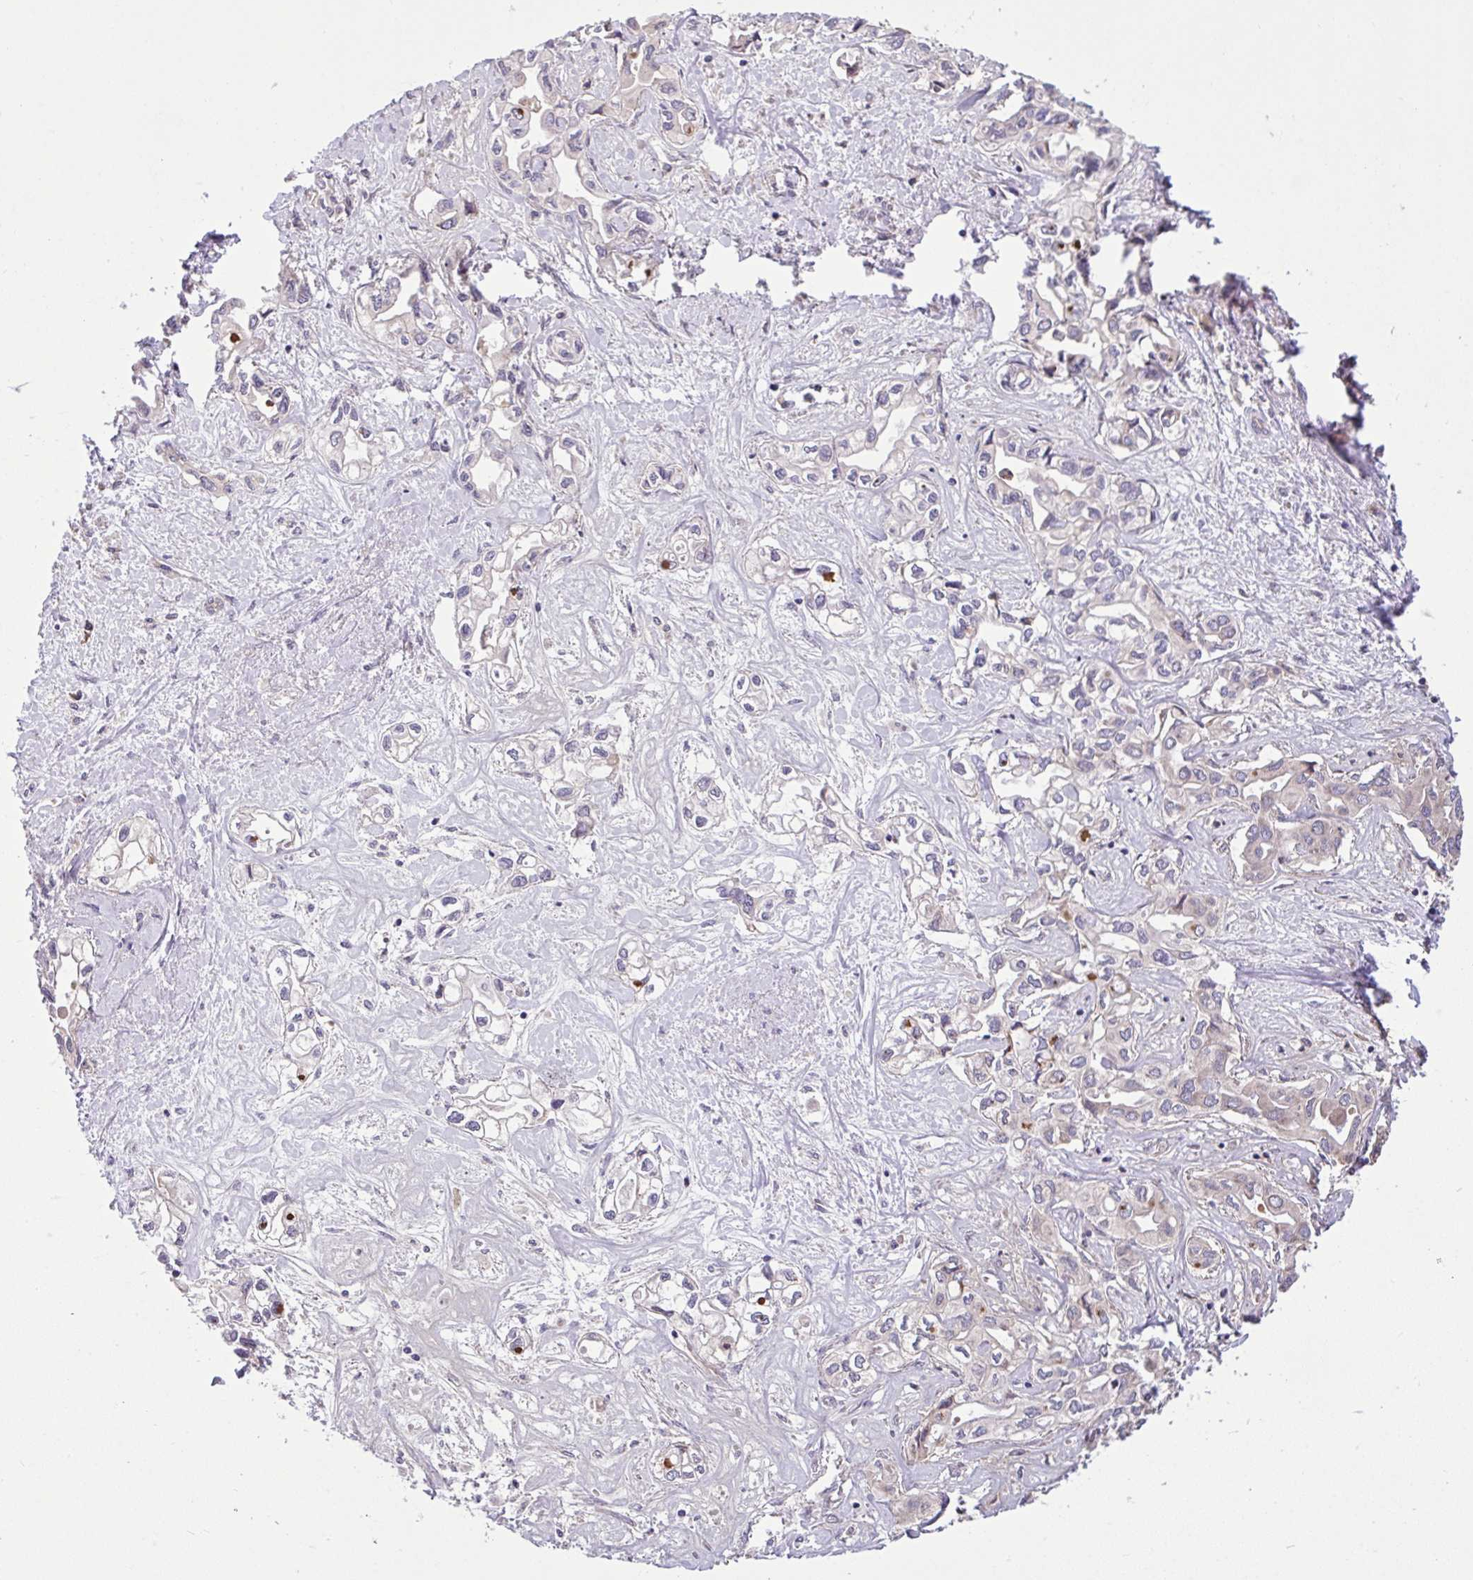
{"staining": {"intensity": "negative", "quantity": "none", "location": "none"}, "tissue": "liver cancer", "cell_type": "Tumor cells", "image_type": "cancer", "snomed": [{"axis": "morphology", "description": "Cholangiocarcinoma"}, {"axis": "topography", "description": "Liver"}], "caption": "Immunohistochemistry of human liver cancer reveals no staining in tumor cells. The staining is performed using DAB (3,3'-diaminobenzidine) brown chromogen with nuclei counter-stained in using hematoxylin.", "gene": "GRB14", "patient": {"sex": "female", "age": 64}}